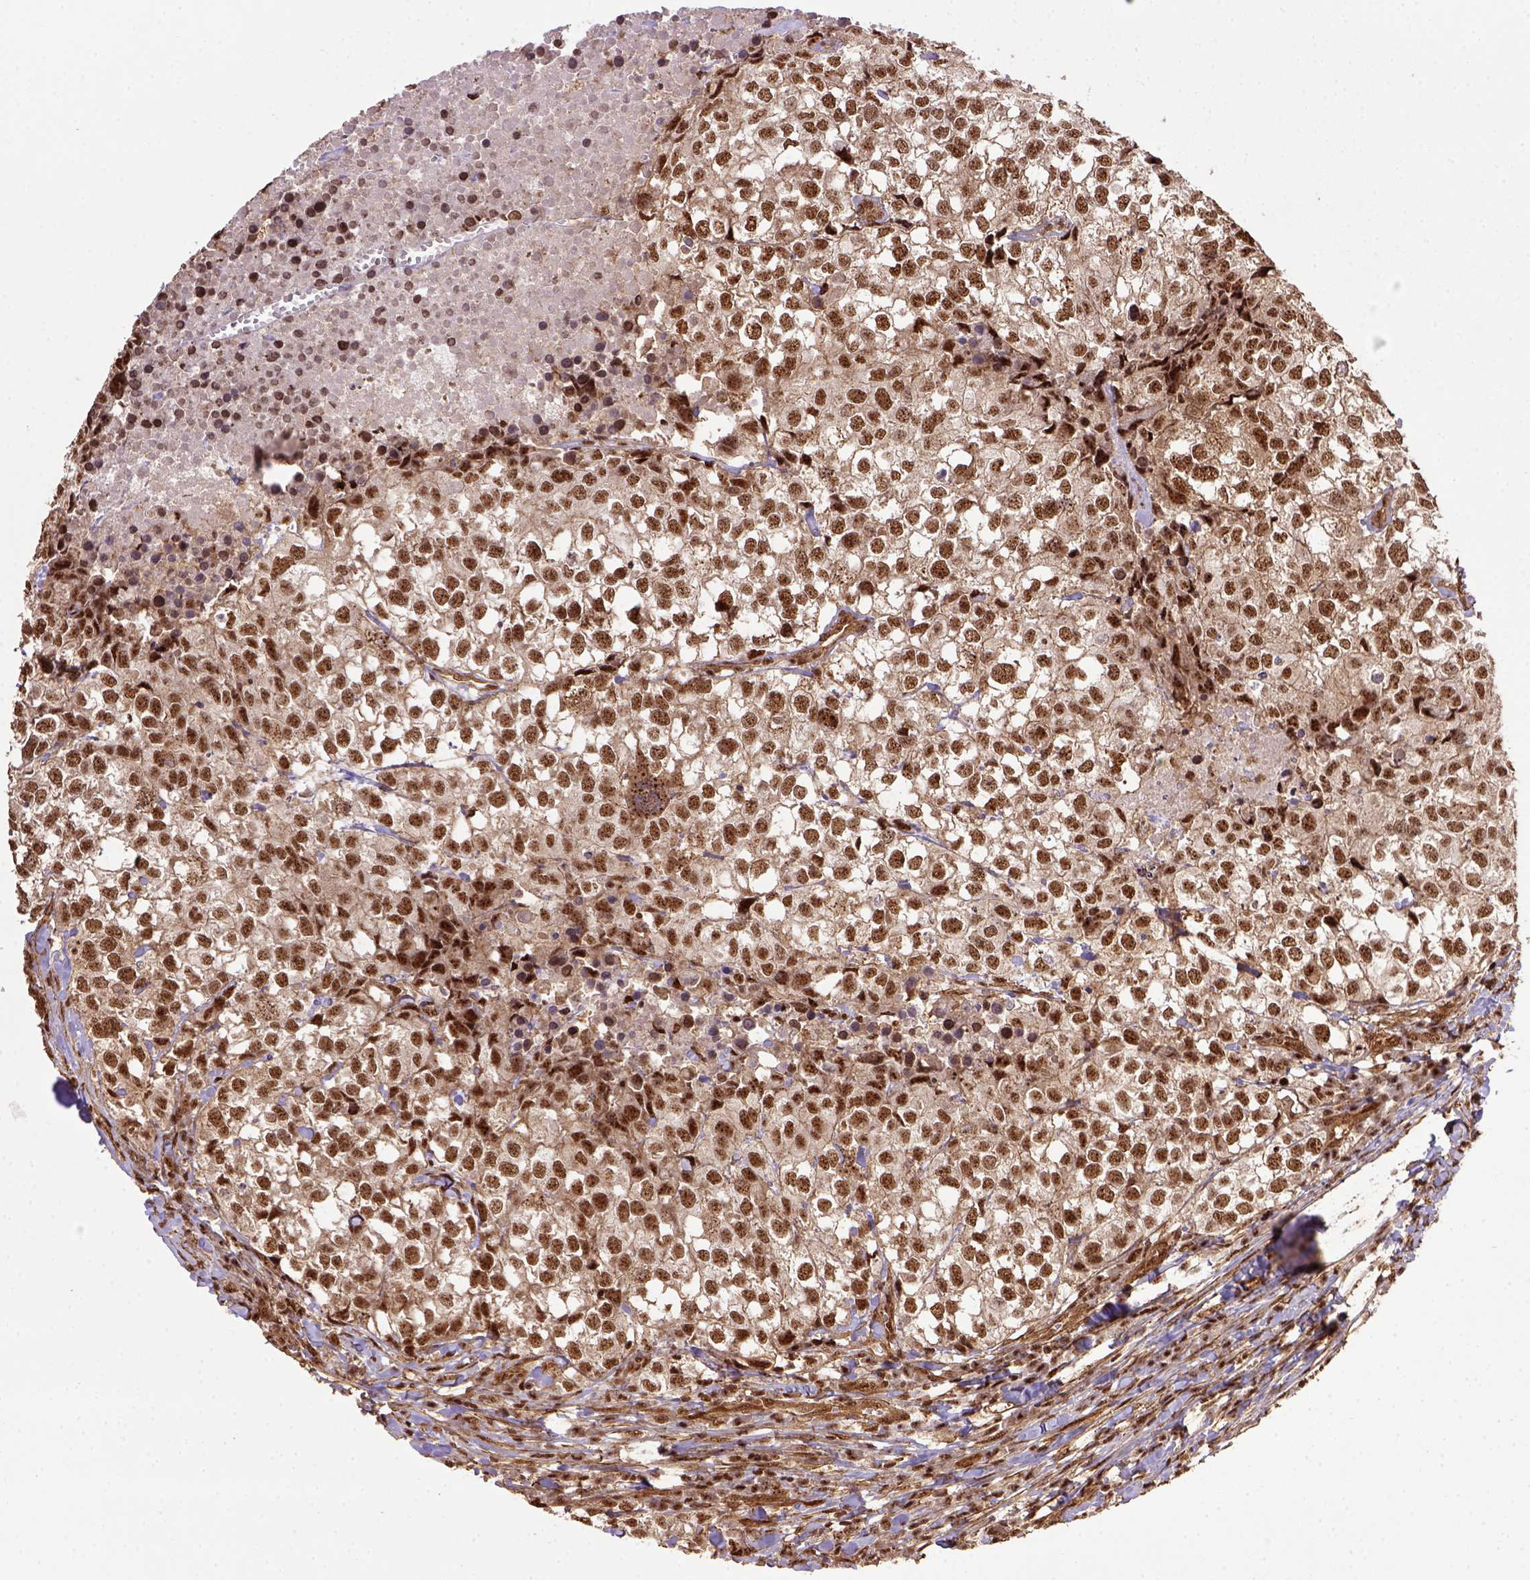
{"staining": {"intensity": "moderate", "quantity": ">75%", "location": "nuclear"}, "tissue": "breast cancer", "cell_type": "Tumor cells", "image_type": "cancer", "snomed": [{"axis": "morphology", "description": "Duct carcinoma"}, {"axis": "topography", "description": "Breast"}], "caption": "A high-resolution photomicrograph shows immunohistochemistry staining of breast invasive ductal carcinoma, which shows moderate nuclear positivity in about >75% of tumor cells. The staining was performed using DAB (3,3'-diaminobenzidine) to visualize the protein expression in brown, while the nuclei were stained in blue with hematoxylin (Magnification: 20x).", "gene": "PPIG", "patient": {"sex": "female", "age": 30}}